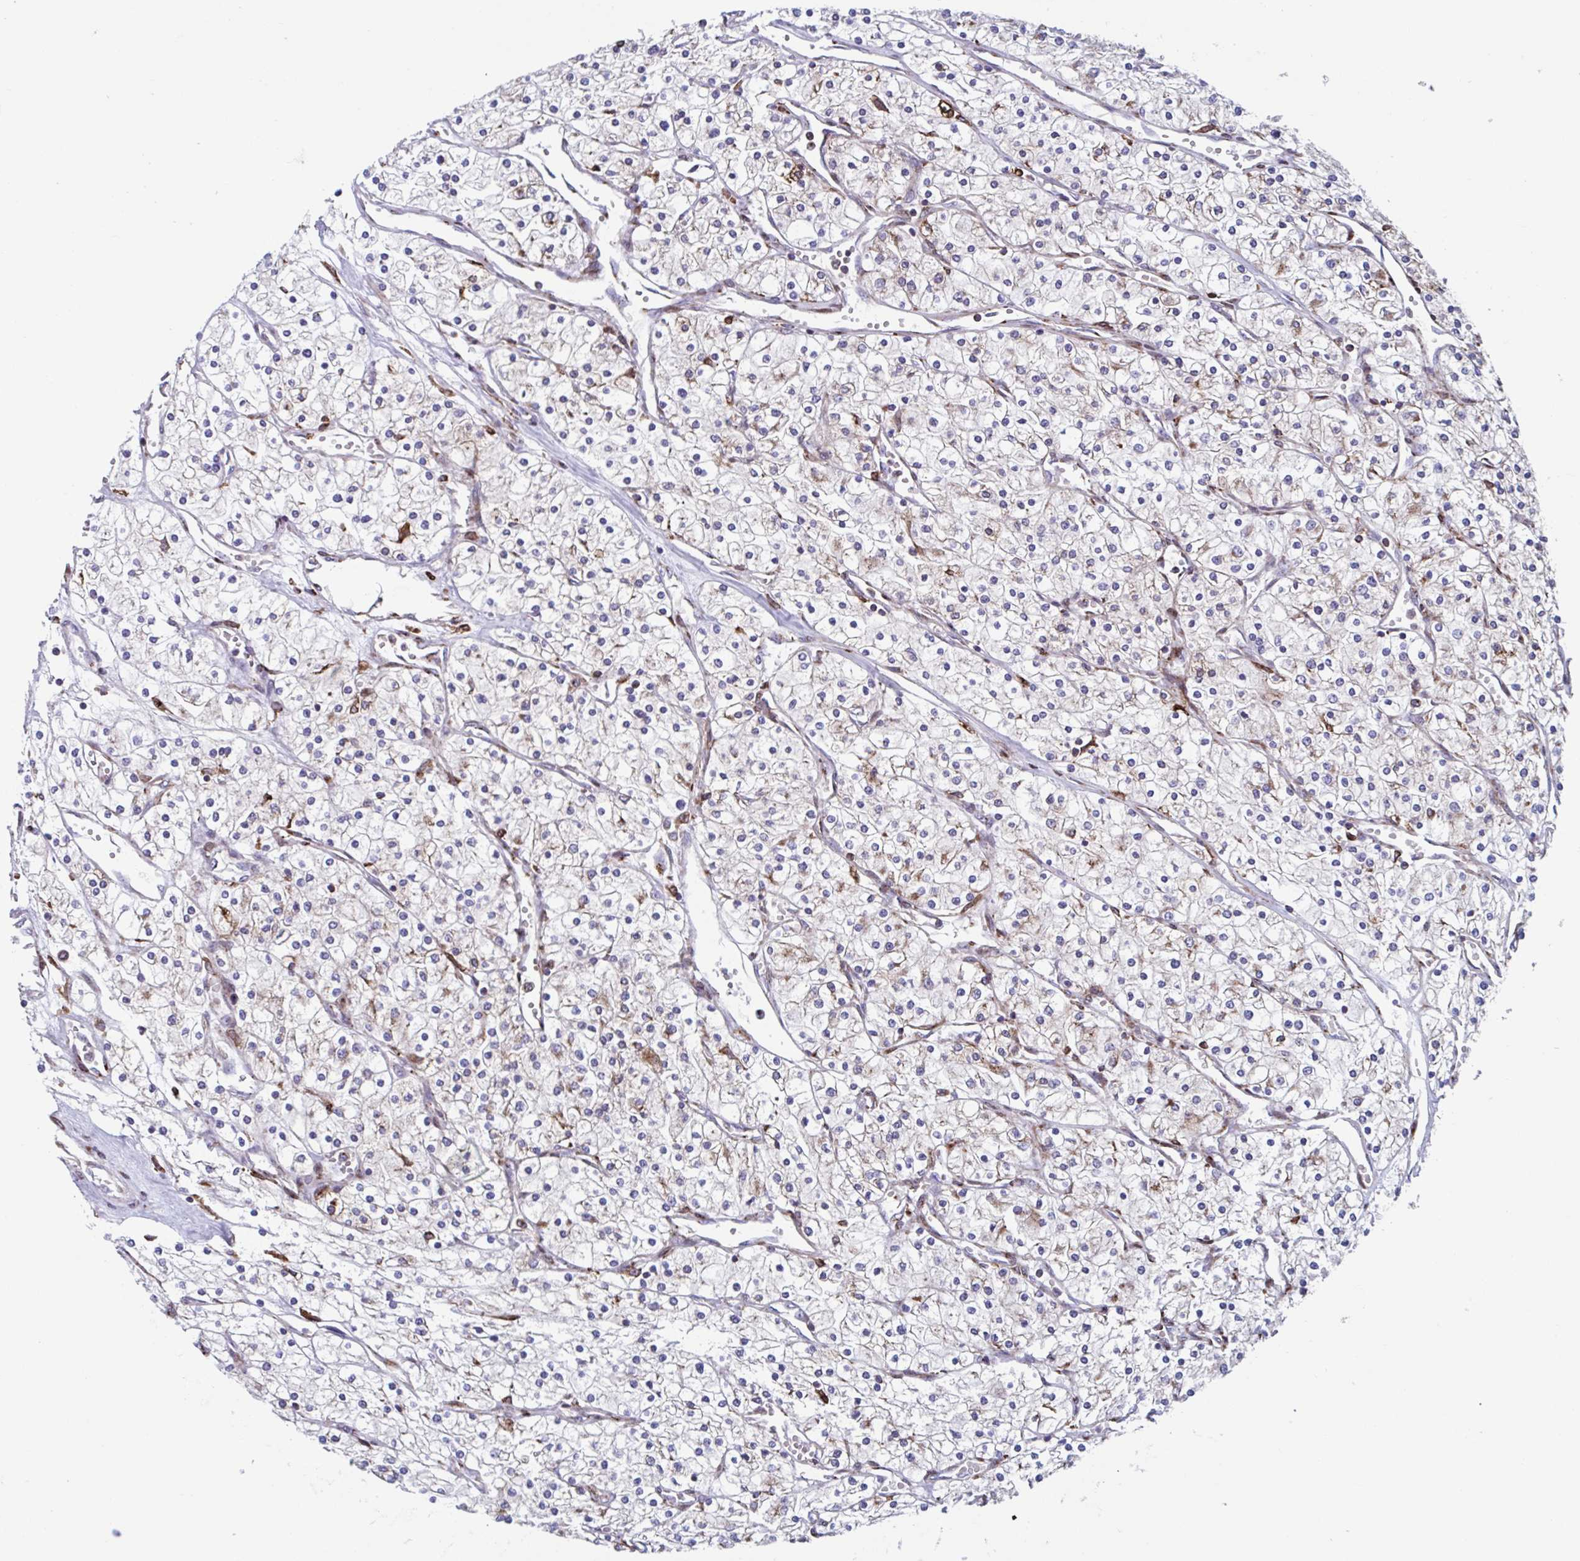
{"staining": {"intensity": "negative", "quantity": "none", "location": "none"}, "tissue": "renal cancer", "cell_type": "Tumor cells", "image_type": "cancer", "snomed": [{"axis": "morphology", "description": "Adenocarcinoma, NOS"}, {"axis": "topography", "description": "Kidney"}], "caption": "The photomicrograph demonstrates no staining of tumor cells in renal cancer.", "gene": "RFK", "patient": {"sex": "male", "age": 80}}